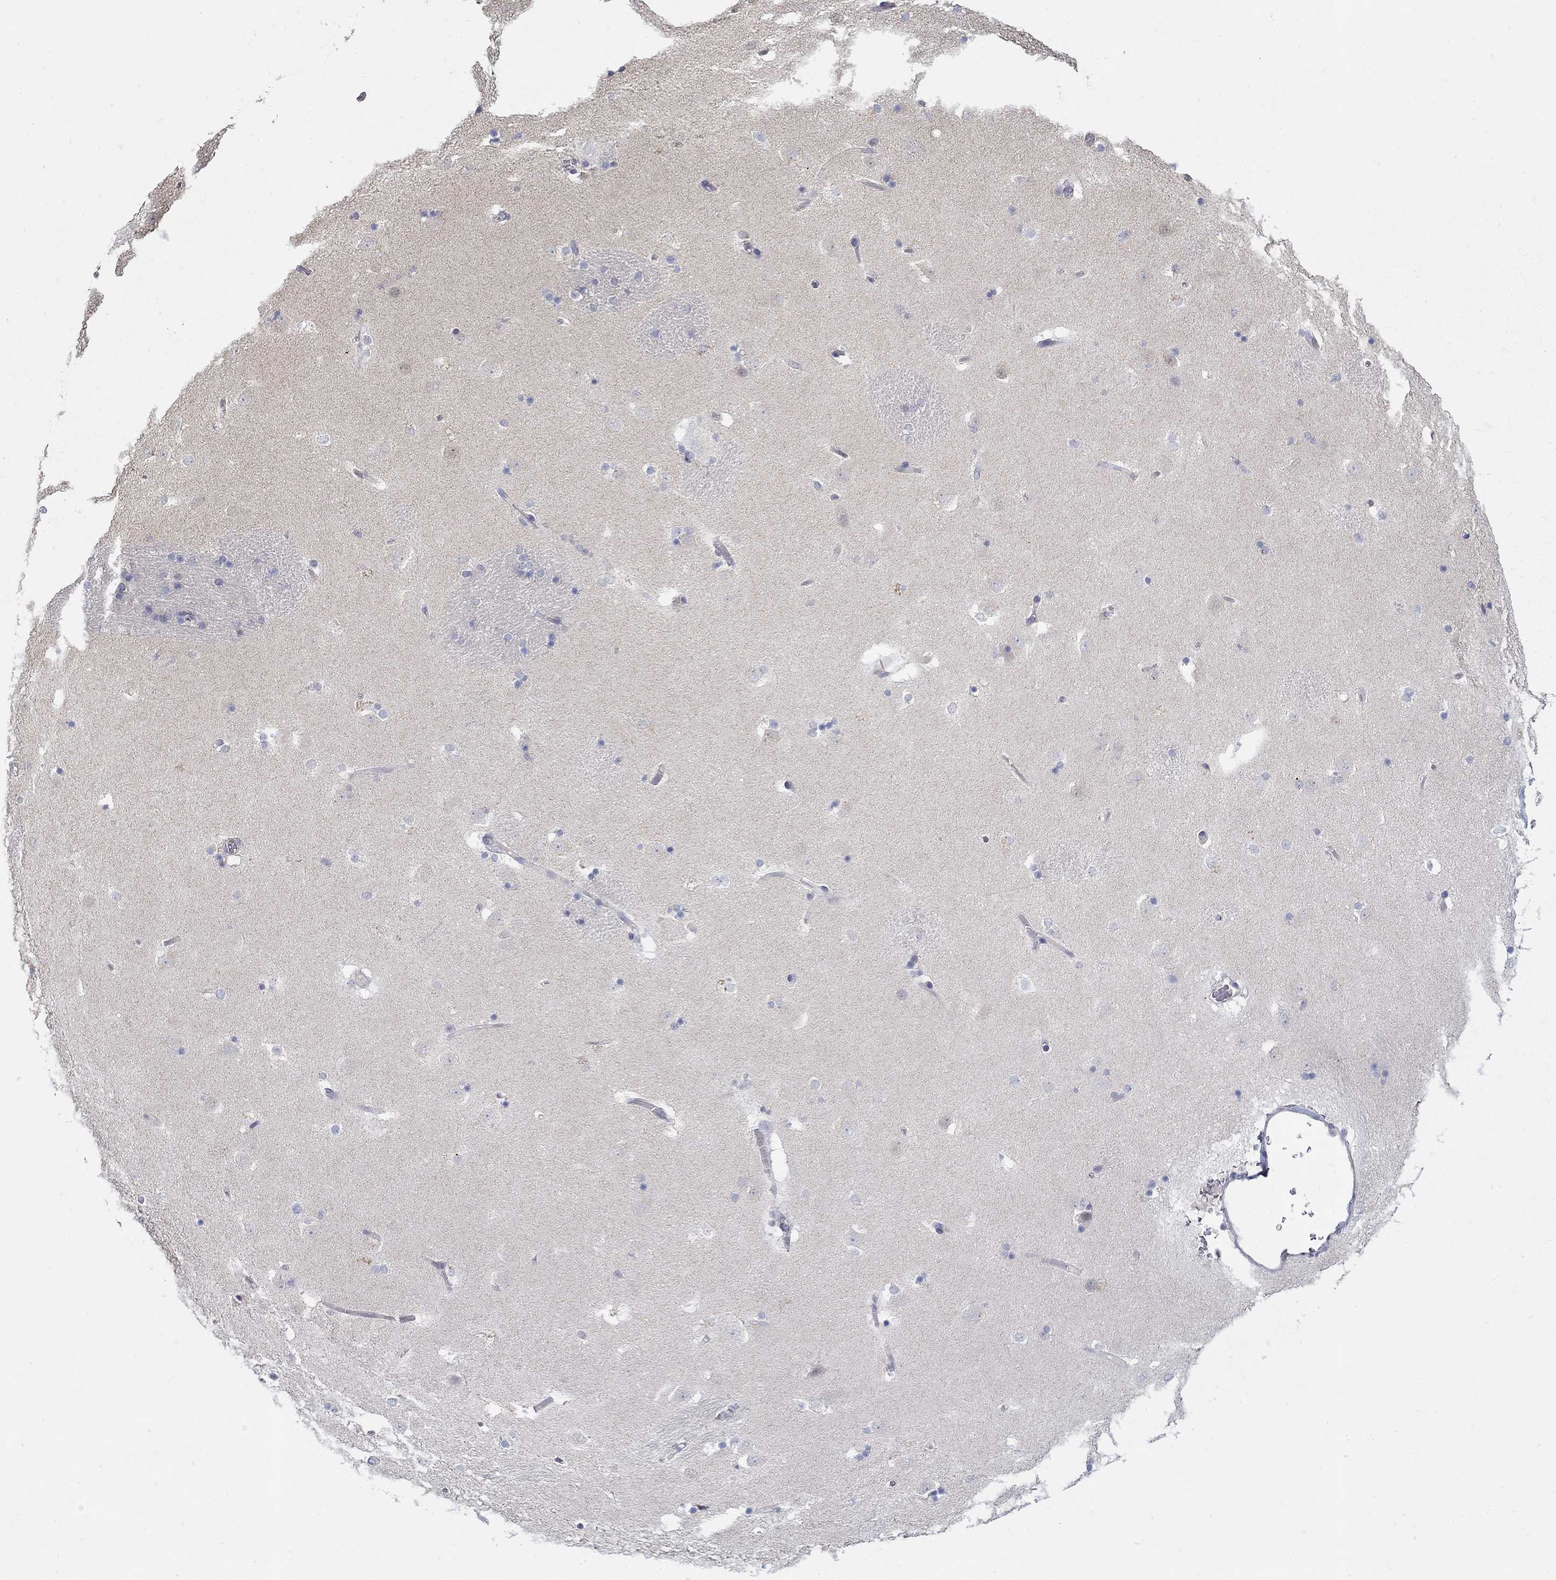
{"staining": {"intensity": "negative", "quantity": "none", "location": "none"}, "tissue": "caudate", "cell_type": "Glial cells", "image_type": "normal", "snomed": [{"axis": "morphology", "description": "Normal tissue, NOS"}, {"axis": "topography", "description": "Lateral ventricle wall"}], "caption": "High power microscopy photomicrograph of an immunohistochemistry (IHC) photomicrograph of normal caudate, revealing no significant positivity in glial cells. The staining is performed using DAB (3,3'-diaminobenzidine) brown chromogen with nuclei counter-stained in using hematoxylin.", "gene": "ABCA4", "patient": {"sex": "male", "age": 51}}